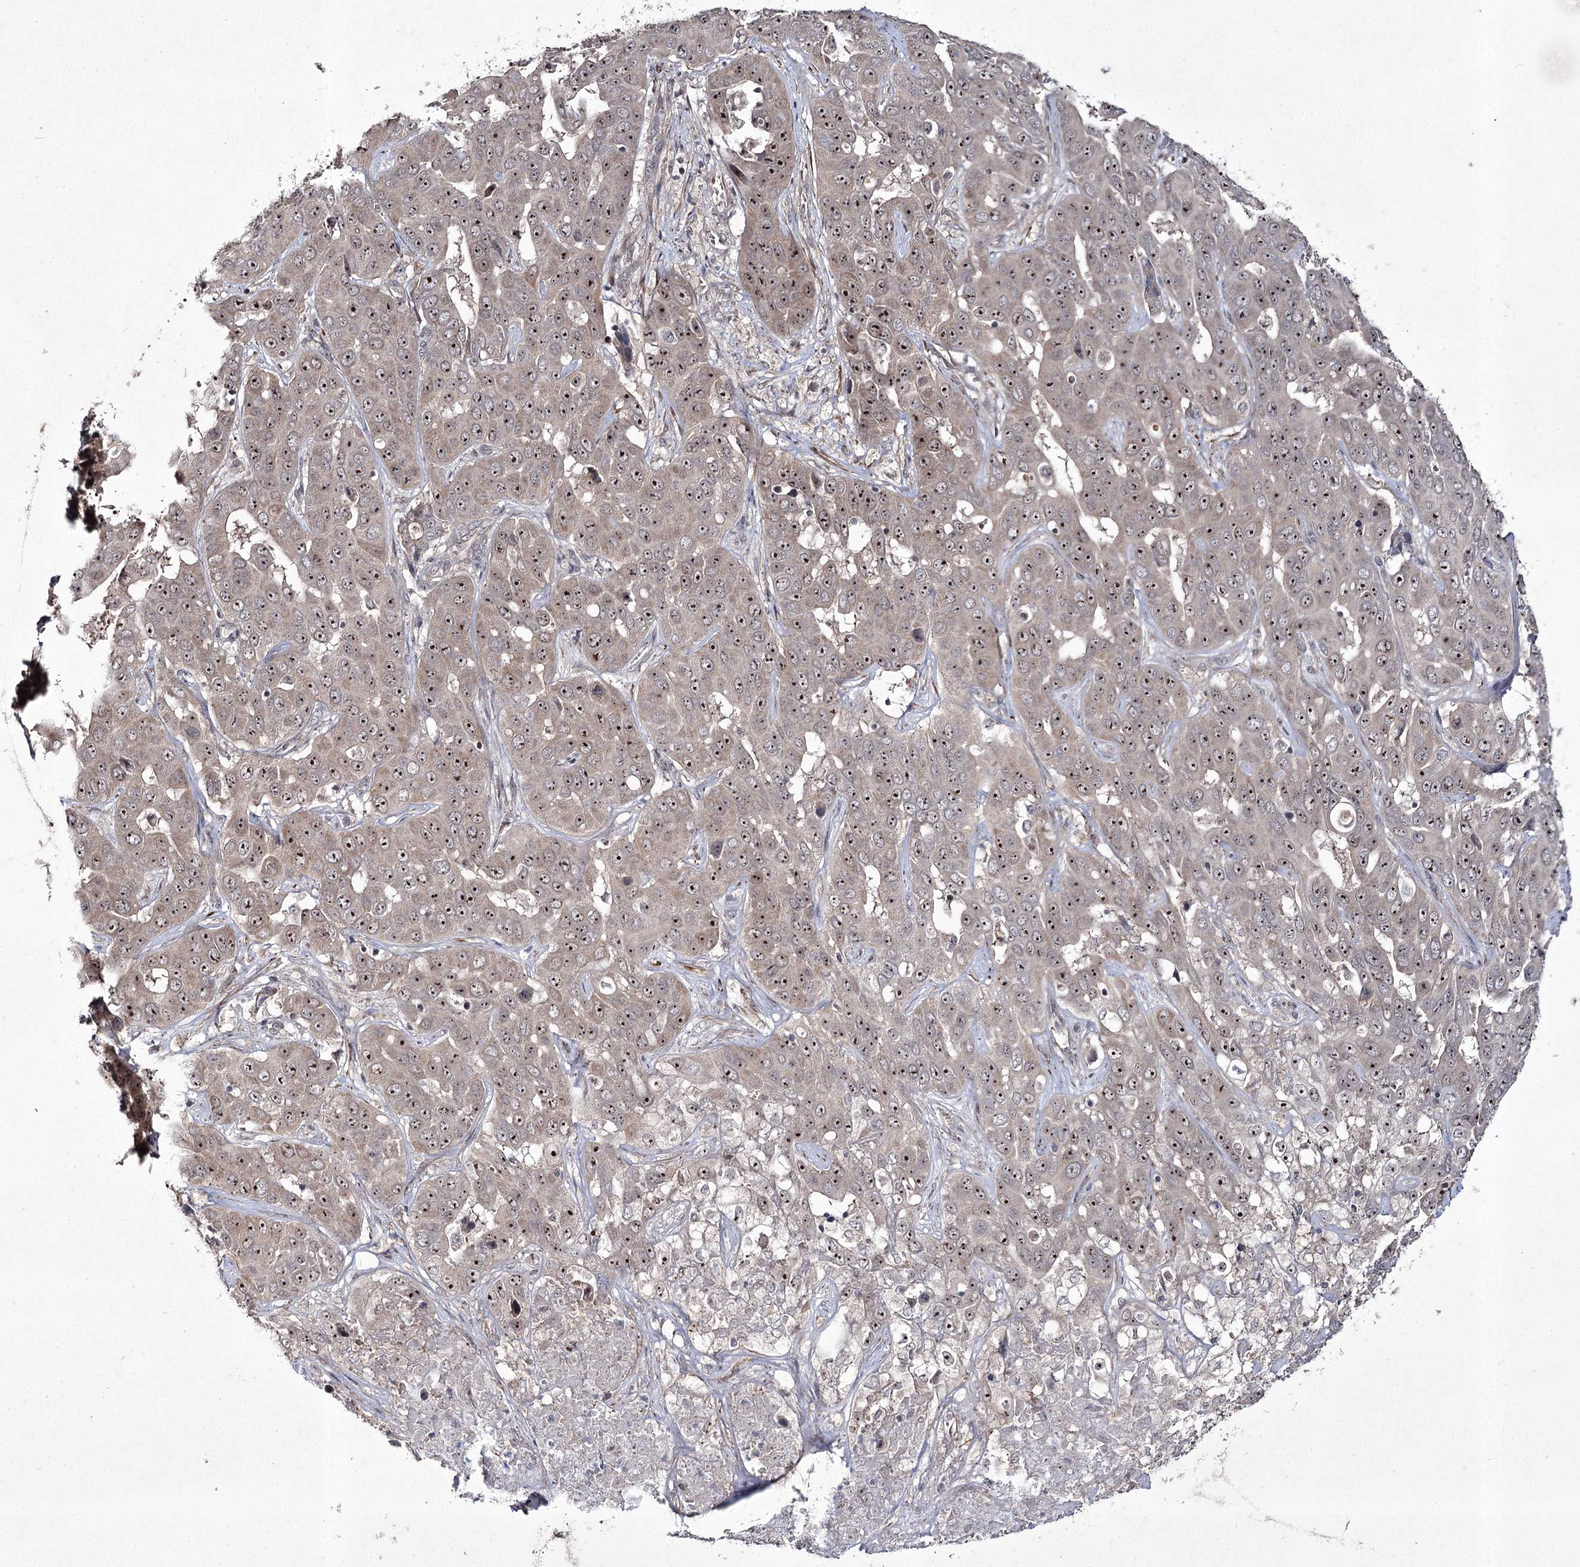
{"staining": {"intensity": "moderate", "quantity": ">75%", "location": "nuclear"}, "tissue": "liver cancer", "cell_type": "Tumor cells", "image_type": "cancer", "snomed": [{"axis": "morphology", "description": "Cholangiocarcinoma"}, {"axis": "topography", "description": "Liver"}], "caption": "Liver cancer stained with IHC exhibits moderate nuclear staining in approximately >75% of tumor cells.", "gene": "CCDC59", "patient": {"sex": "female", "age": 52}}